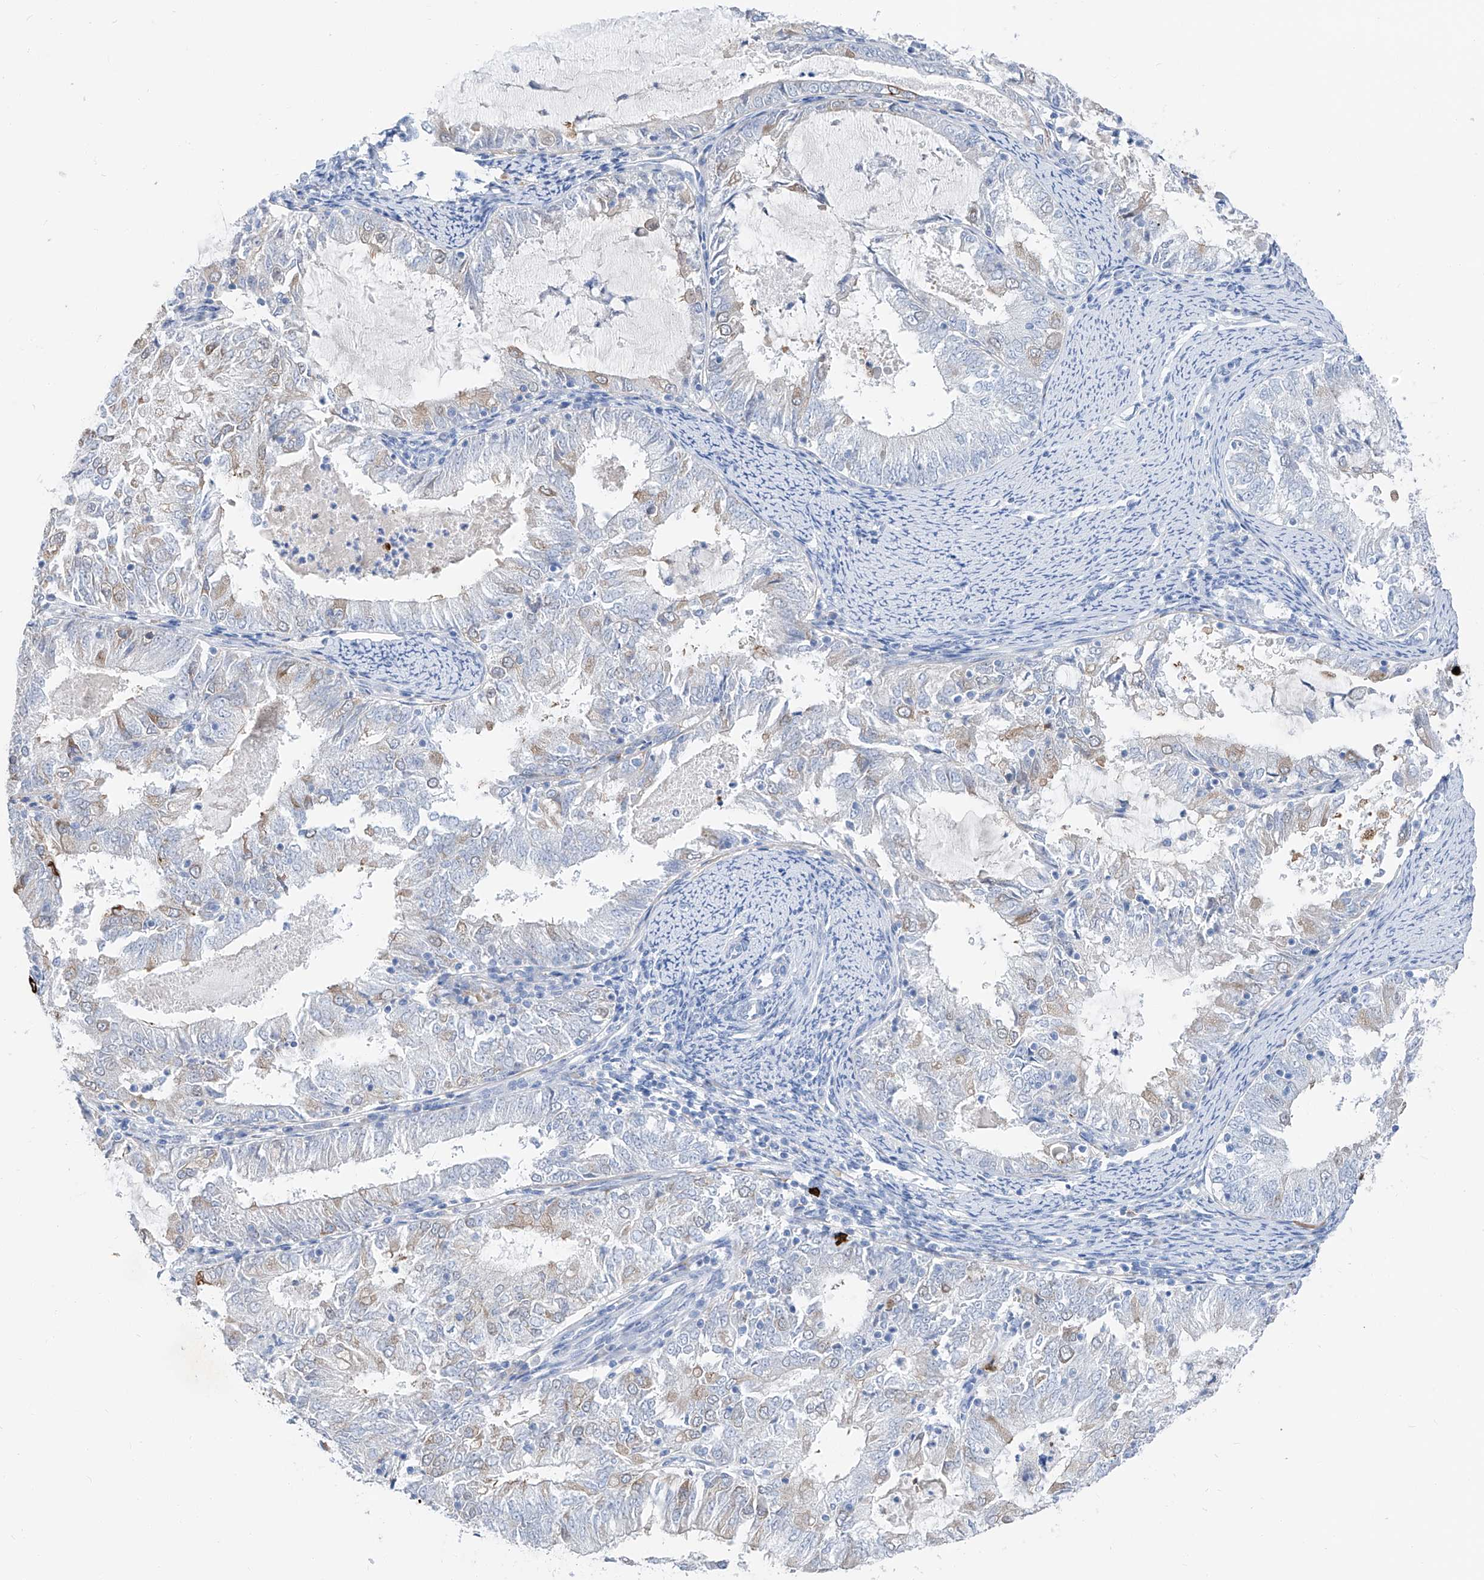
{"staining": {"intensity": "negative", "quantity": "none", "location": "none"}, "tissue": "endometrial cancer", "cell_type": "Tumor cells", "image_type": "cancer", "snomed": [{"axis": "morphology", "description": "Adenocarcinoma, NOS"}, {"axis": "topography", "description": "Endometrium"}], "caption": "Immunohistochemical staining of endometrial adenocarcinoma displays no significant expression in tumor cells. (Brightfield microscopy of DAB immunohistochemistry at high magnification).", "gene": "FRS3", "patient": {"sex": "female", "age": 57}}